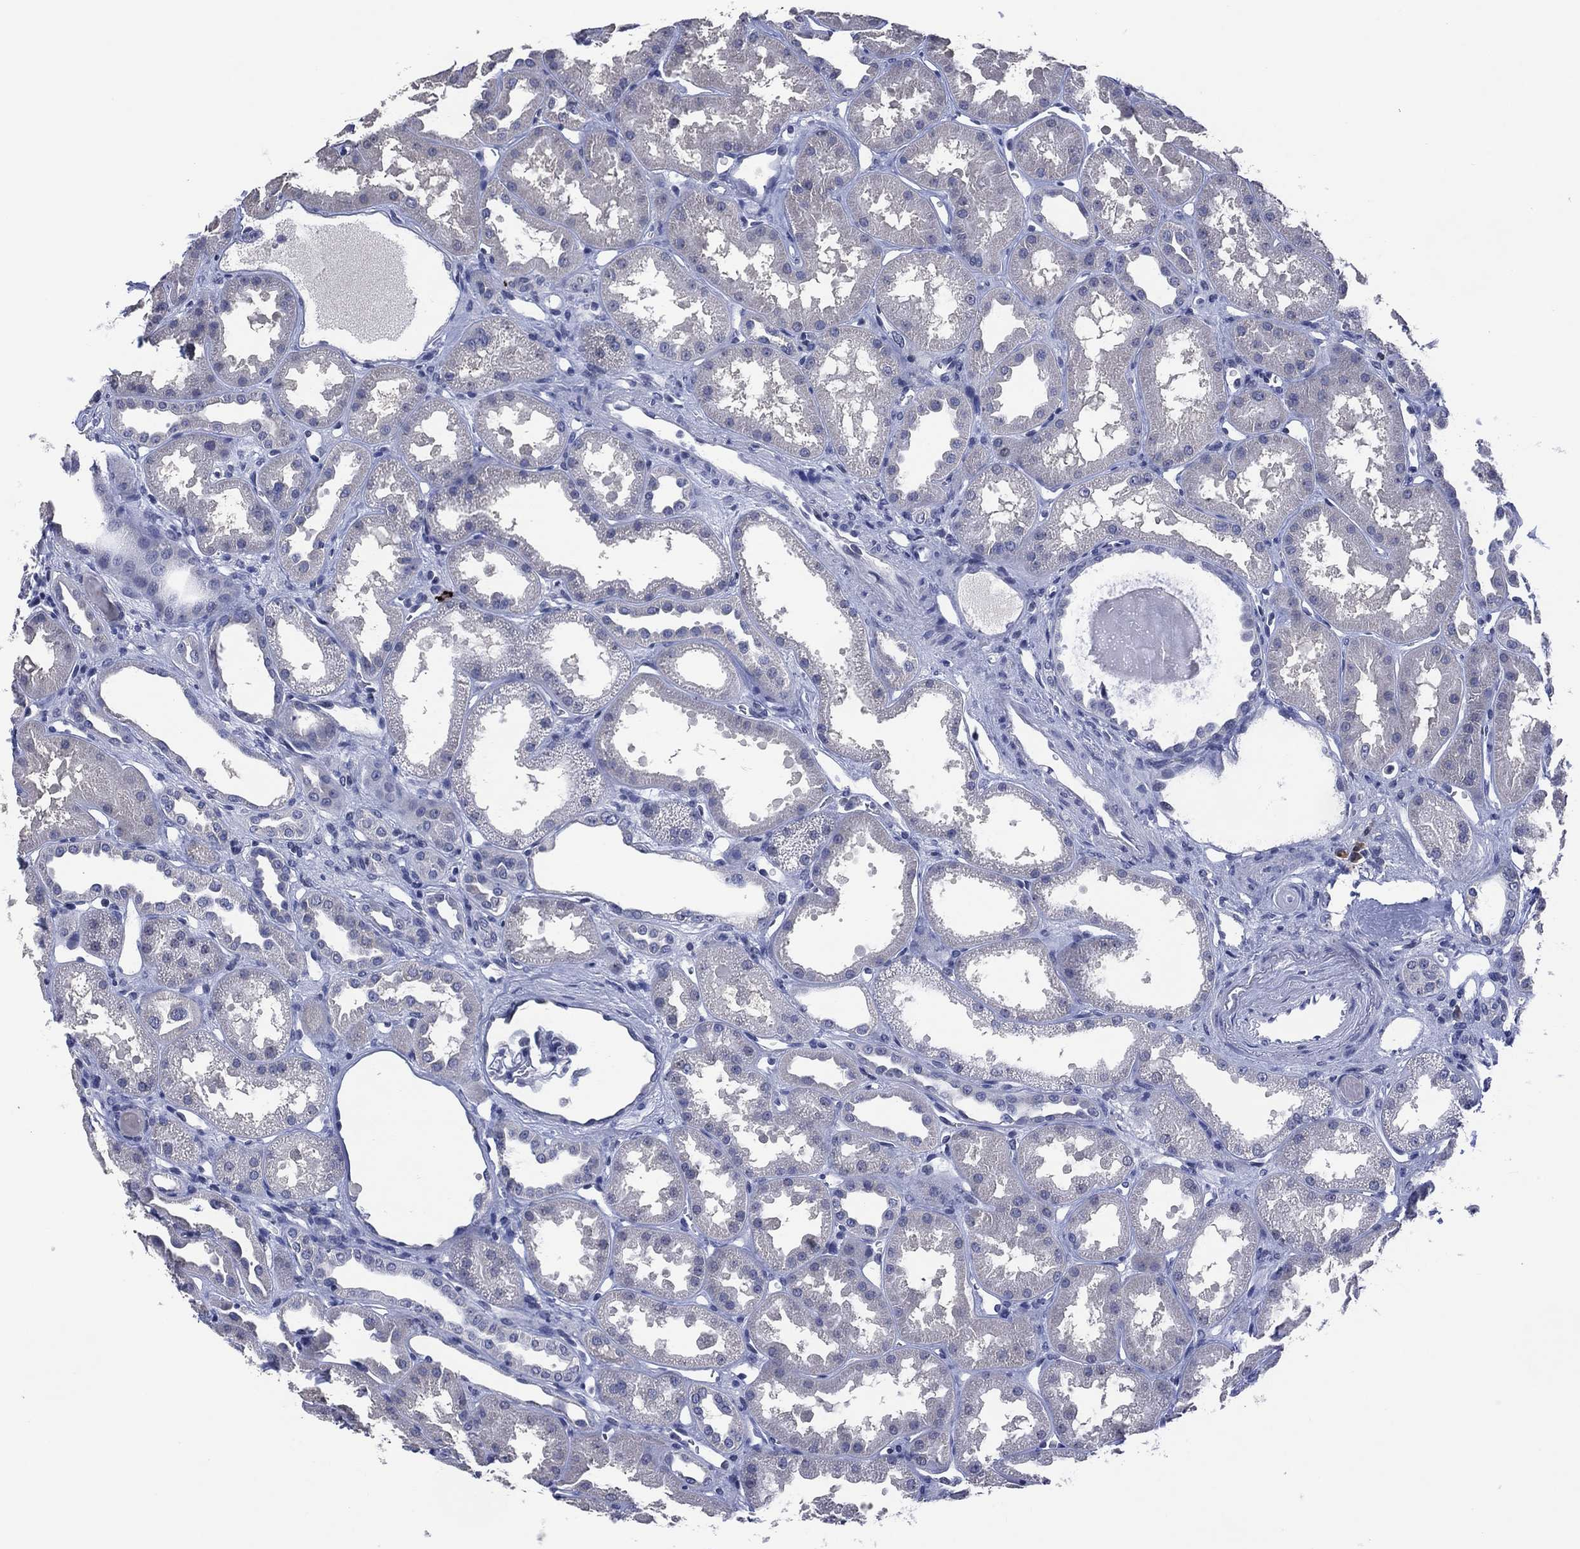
{"staining": {"intensity": "negative", "quantity": "none", "location": "none"}, "tissue": "kidney", "cell_type": "Cells in glomeruli", "image_type": "normal", "snomed": [{"axis": "morphology", "description": "Normal tissue, NOS"}, {"axis": "topography", "description": "Kidney"}], "caption": "Kidney was stained to show a protein in brown. There is no significant expression in cells in glomeruli. (DAB immunohistochemistry with hematoxylin counter stain).", "gene": "USP26", "patient": {"sex": "male", "age": 61}}